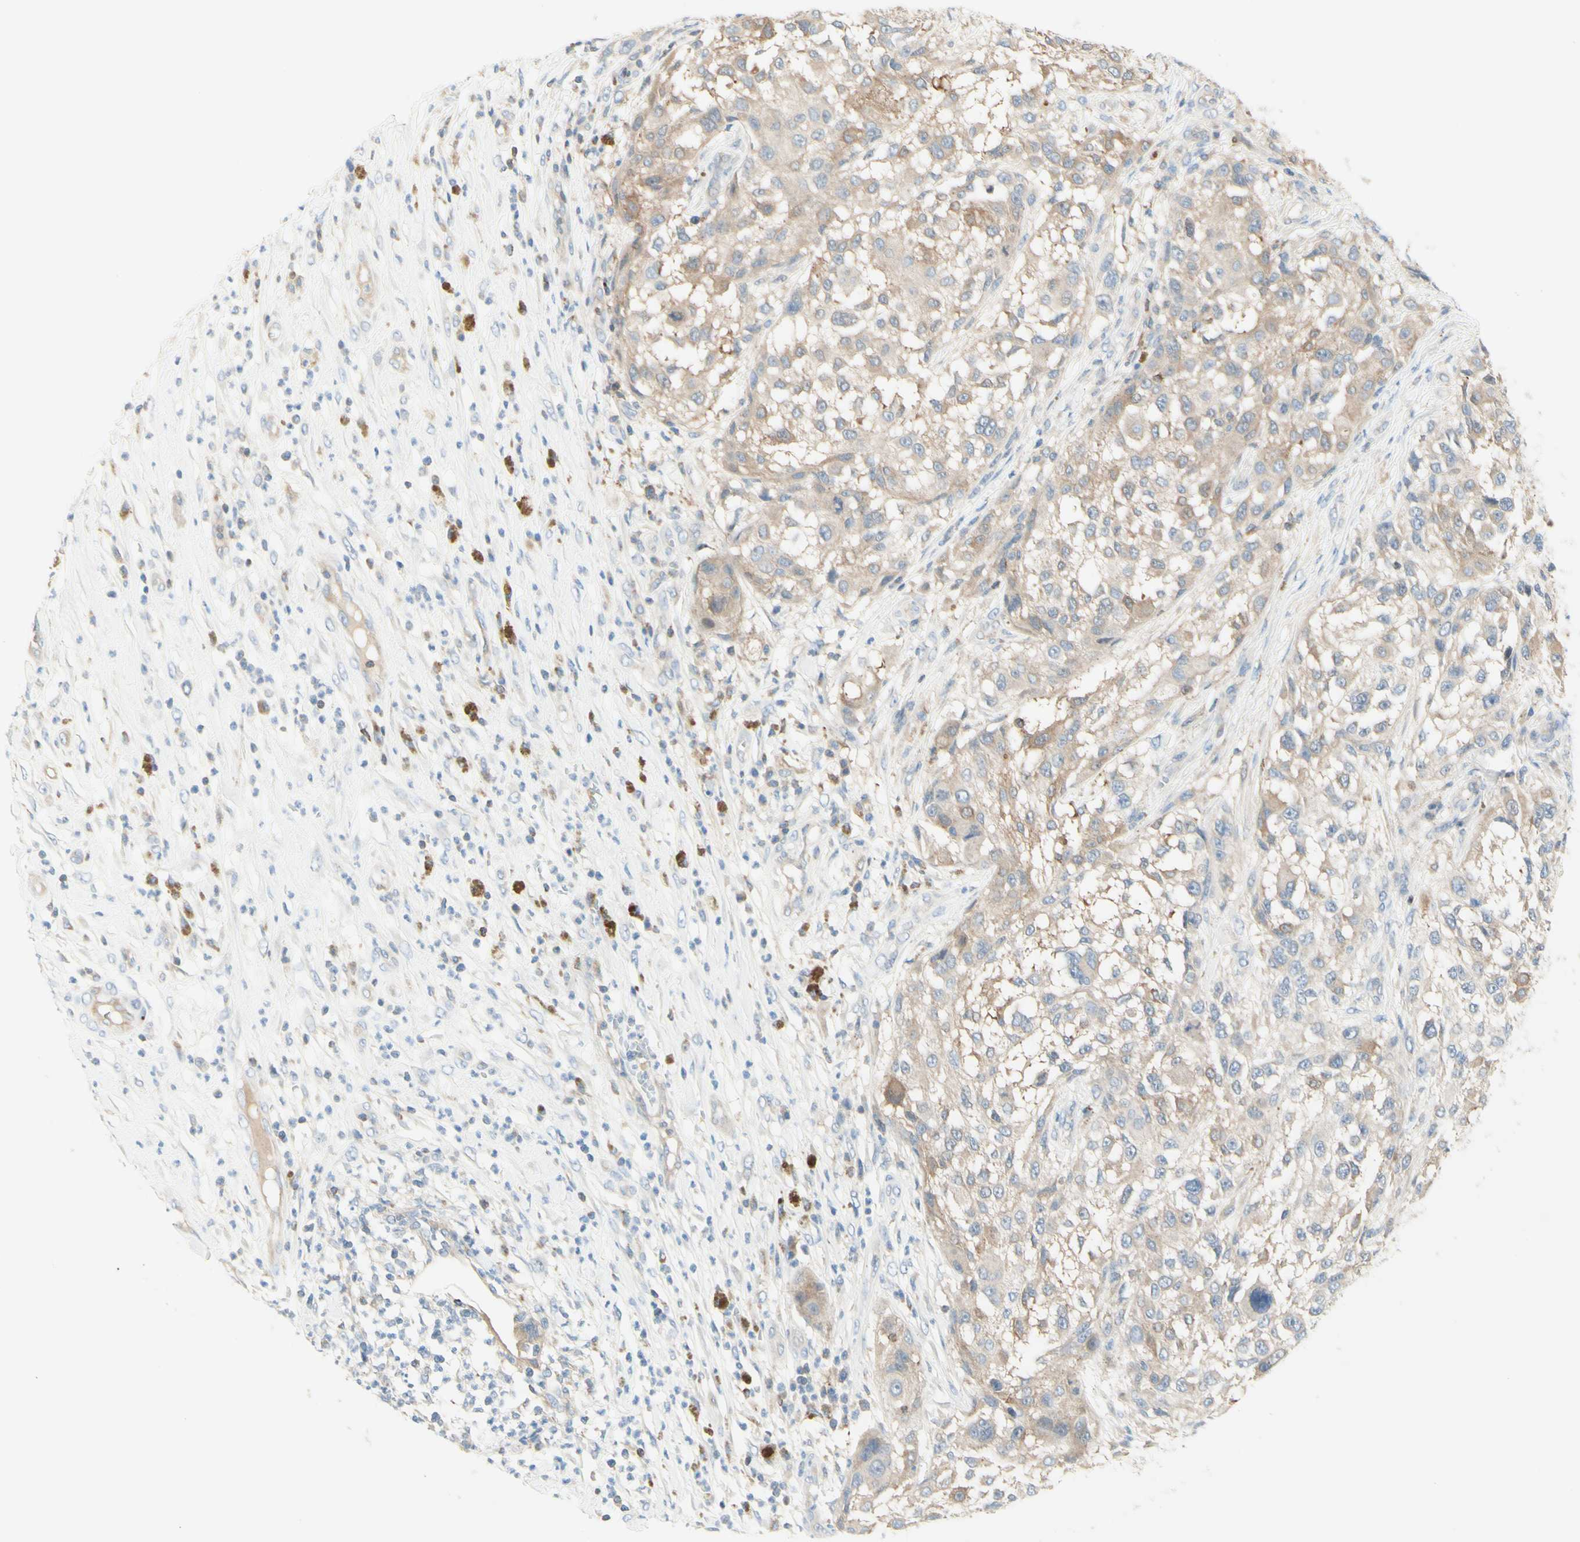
{"staining": {"intensity": "weak", "quantity": ">75%", "location": "cytoplasmic/membranous"}, "tissue": "melanoma", "cell_type": "Tumor cells", "image_type": "cancer", "snomed": [{"axis": "morphology", "description": "Necrosis, NOS"}, {"axis": "morphology", "description": "Malignant melanoma, NOS"}, {"axis": "topography", "description": "Skin"}], "caption": "Melanoma was stained to show a protein in brown. There is low levels of weak cytoplasmic/membranous positivity in approximately >75% of tumor cells.", "gene": "MTM1", "patient": {"sex": "female", "age": 87}}